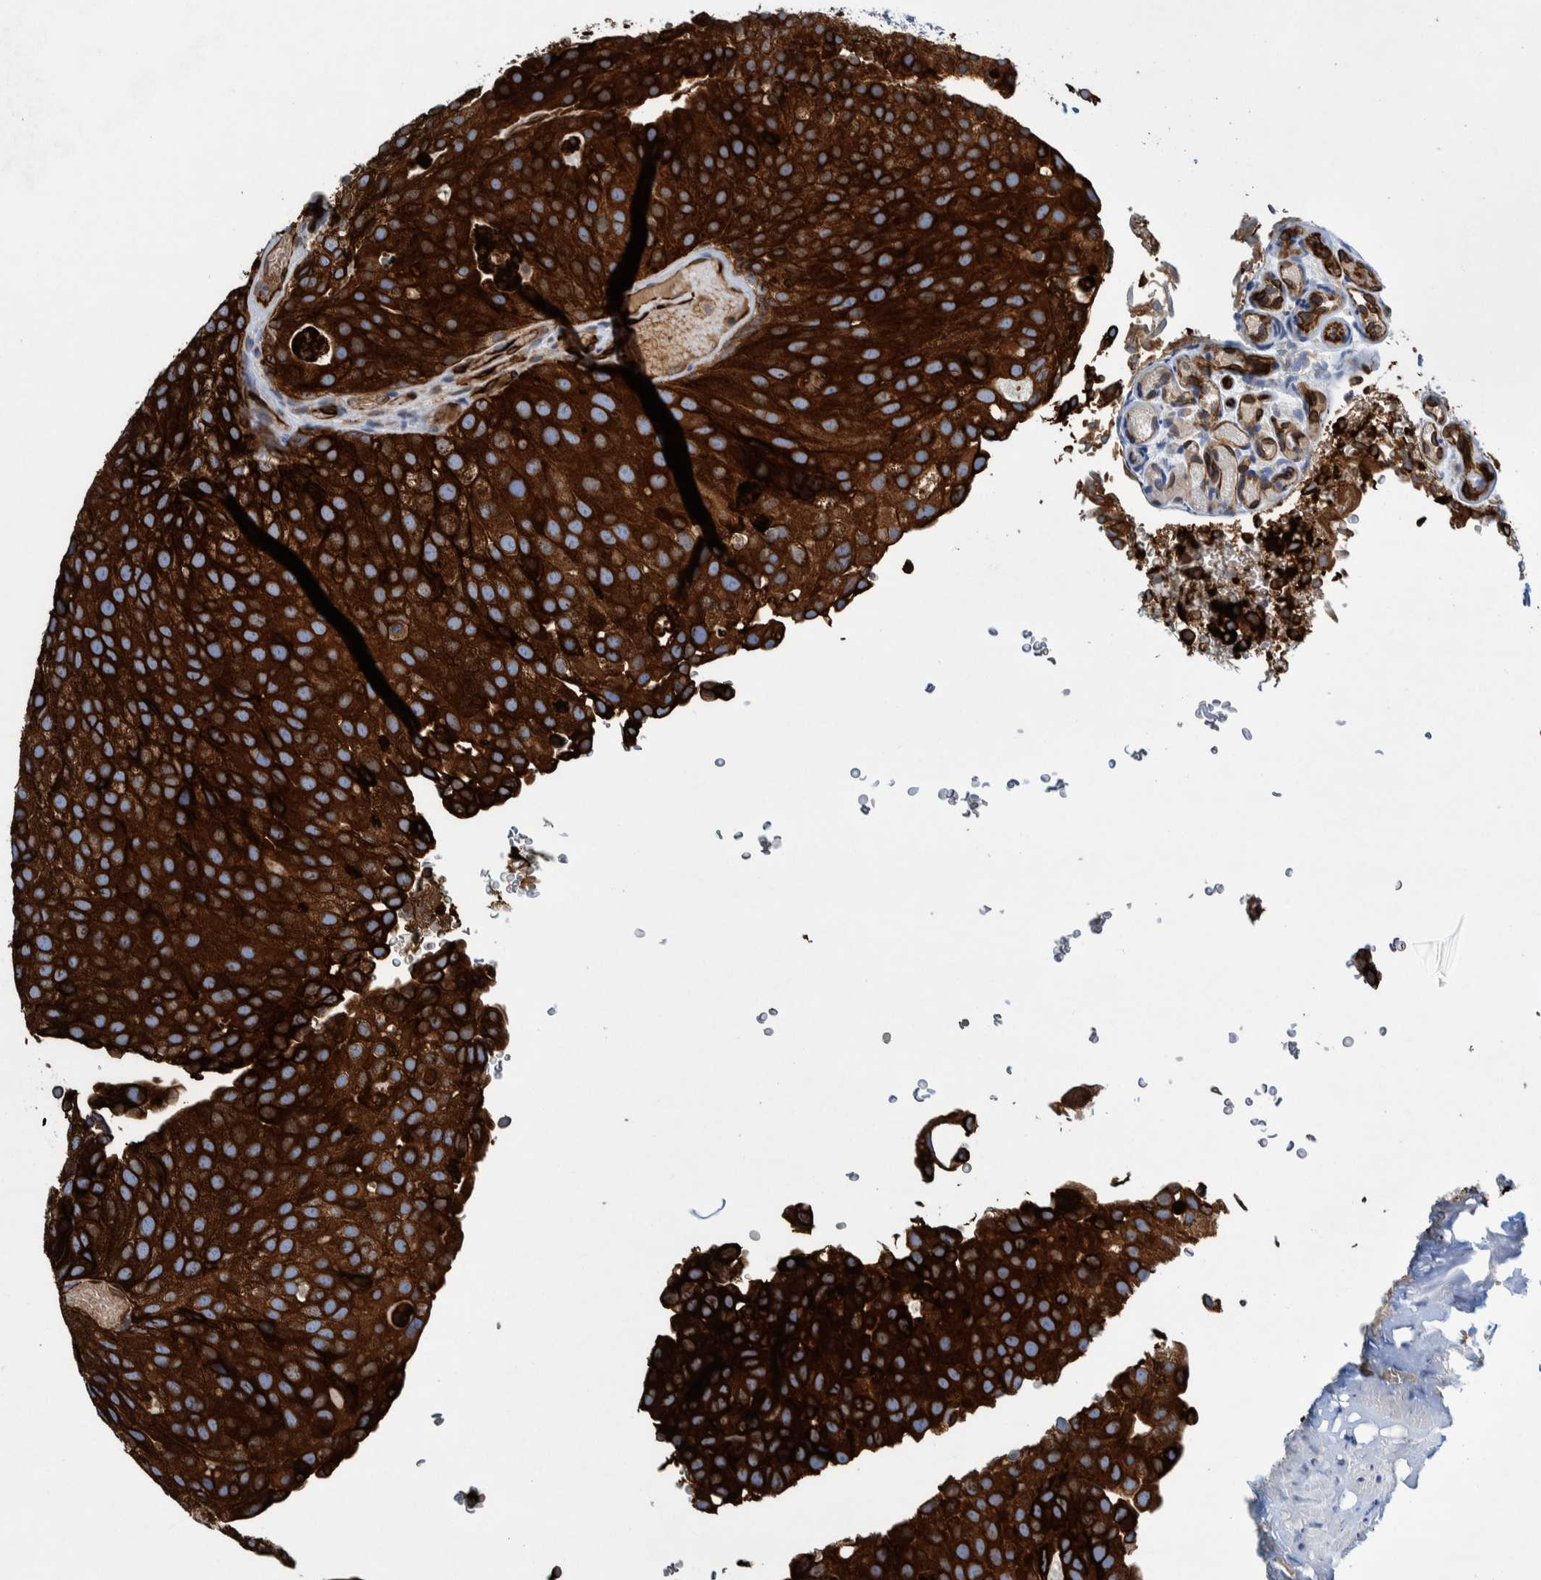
{"staining": {"intensity": "strong", "quantity": ">75%", "location": "cytoplasmic/membranous"}, "tissue": "urothelial cancer", "cell_type": "Tumor cells", "image_type": "cancer", "snomed": [{"axis": "morphology", "description": "Urothelial carcinoma, Low grade"}, {"axis": "topography", "description": "Urinary bladder"}], "caption": "High-magnification brightfield microscopy of urothelial carcinoma (low-grade) stained with DAB (3,3'-diaminobenzidine) (brown) and counterstained with hematoxylin (blue). tumor cells exhibit strong cytoplasmic/membranous staining is present in about>75% of cells.", "gene": "THEM6", "patient": {"sex": "male", "age": 78}}